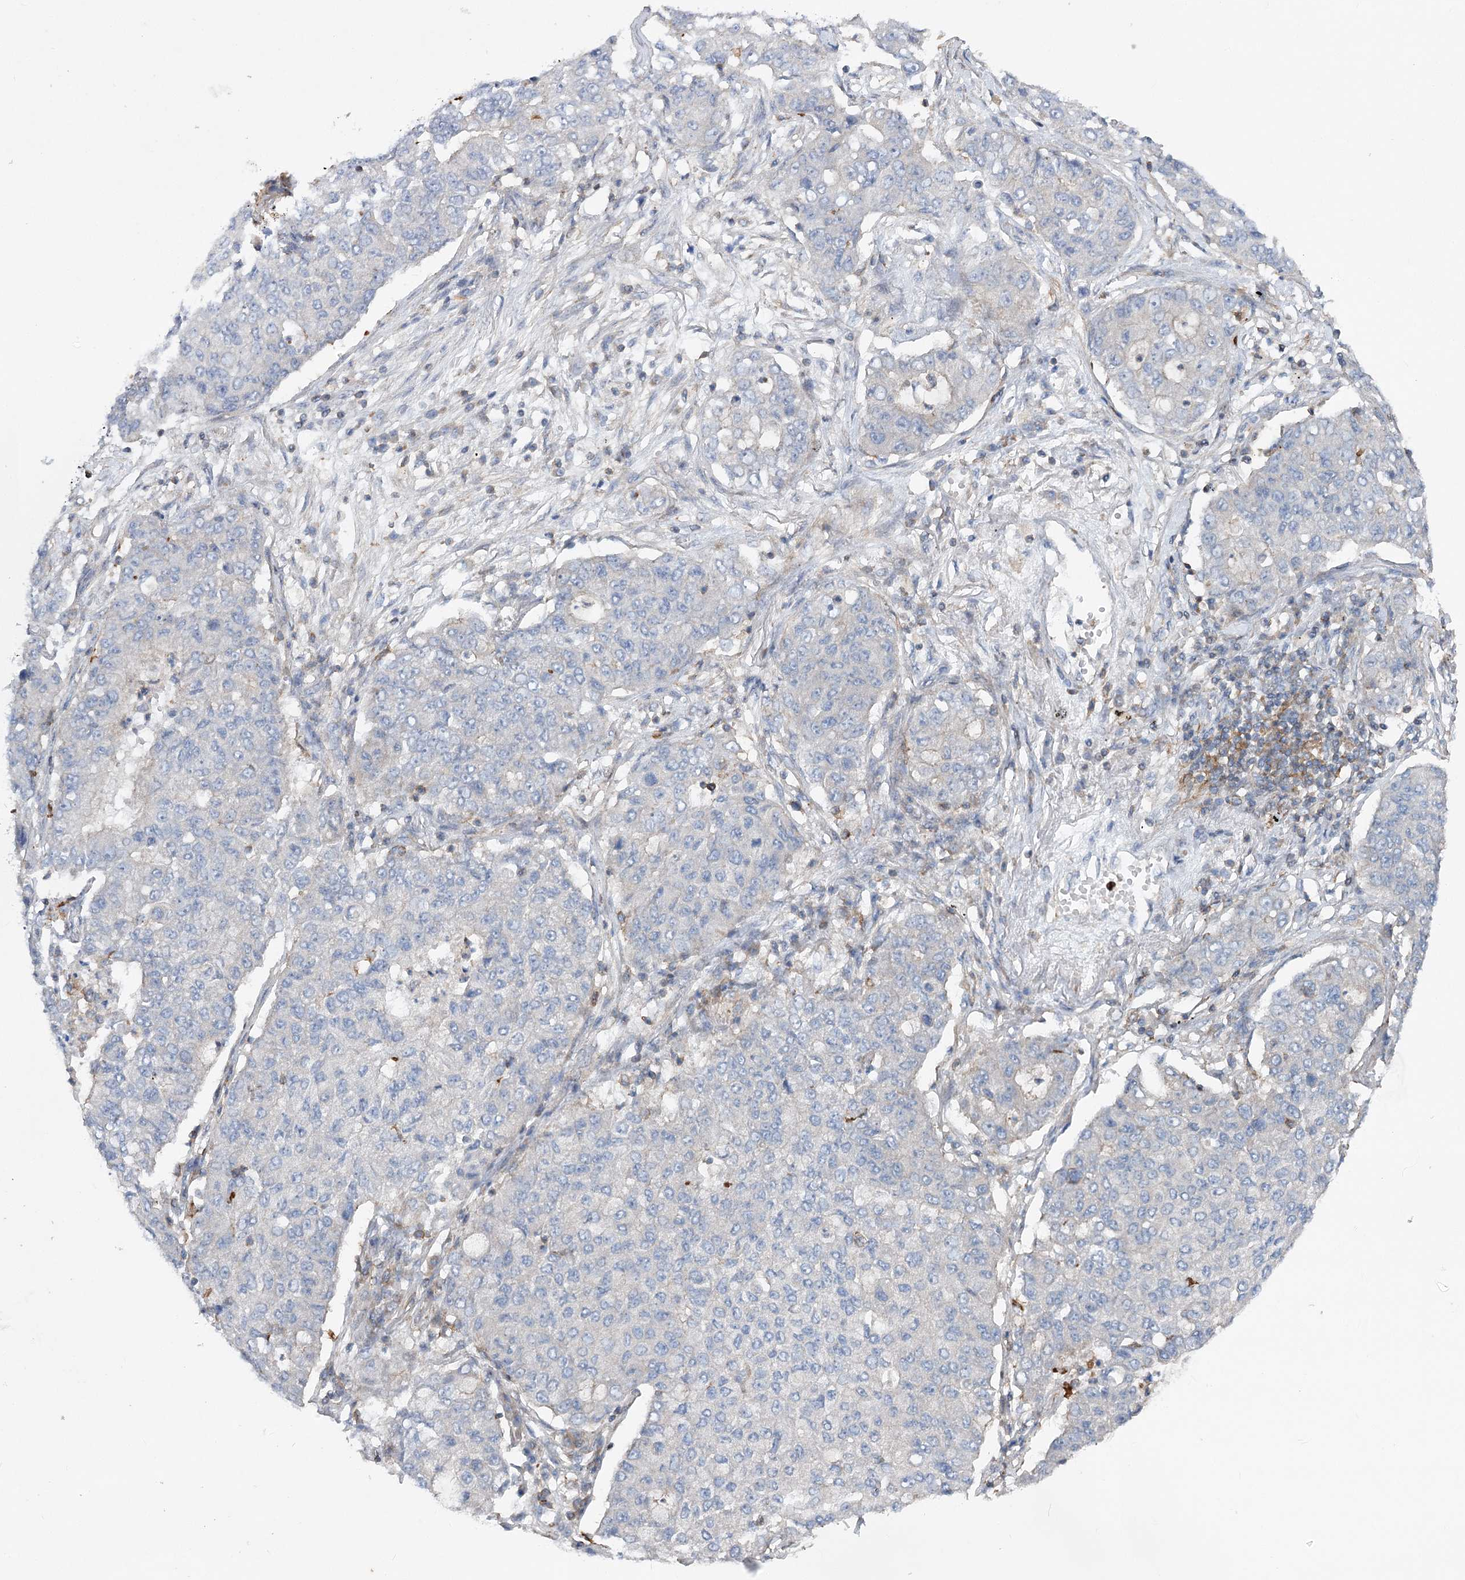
{"staining": {"intensity": "negative", "quantity": "none", "location": "none"}, "tissue": "lung cancer", "cell_type": "Tumor cells", "image_type": "cancer", "snomed": [{"axis": "morphology", "description": "Squamous cell carcinoma, NOS"}, {"axis": "topography", "description": "Lung"}], "caption": "Immunohistochemistry of human lung cancer demonstrates no positivity in tumor cells.", "gene": "LARP1B", "patient": {"sex": "male", "age": 74}}